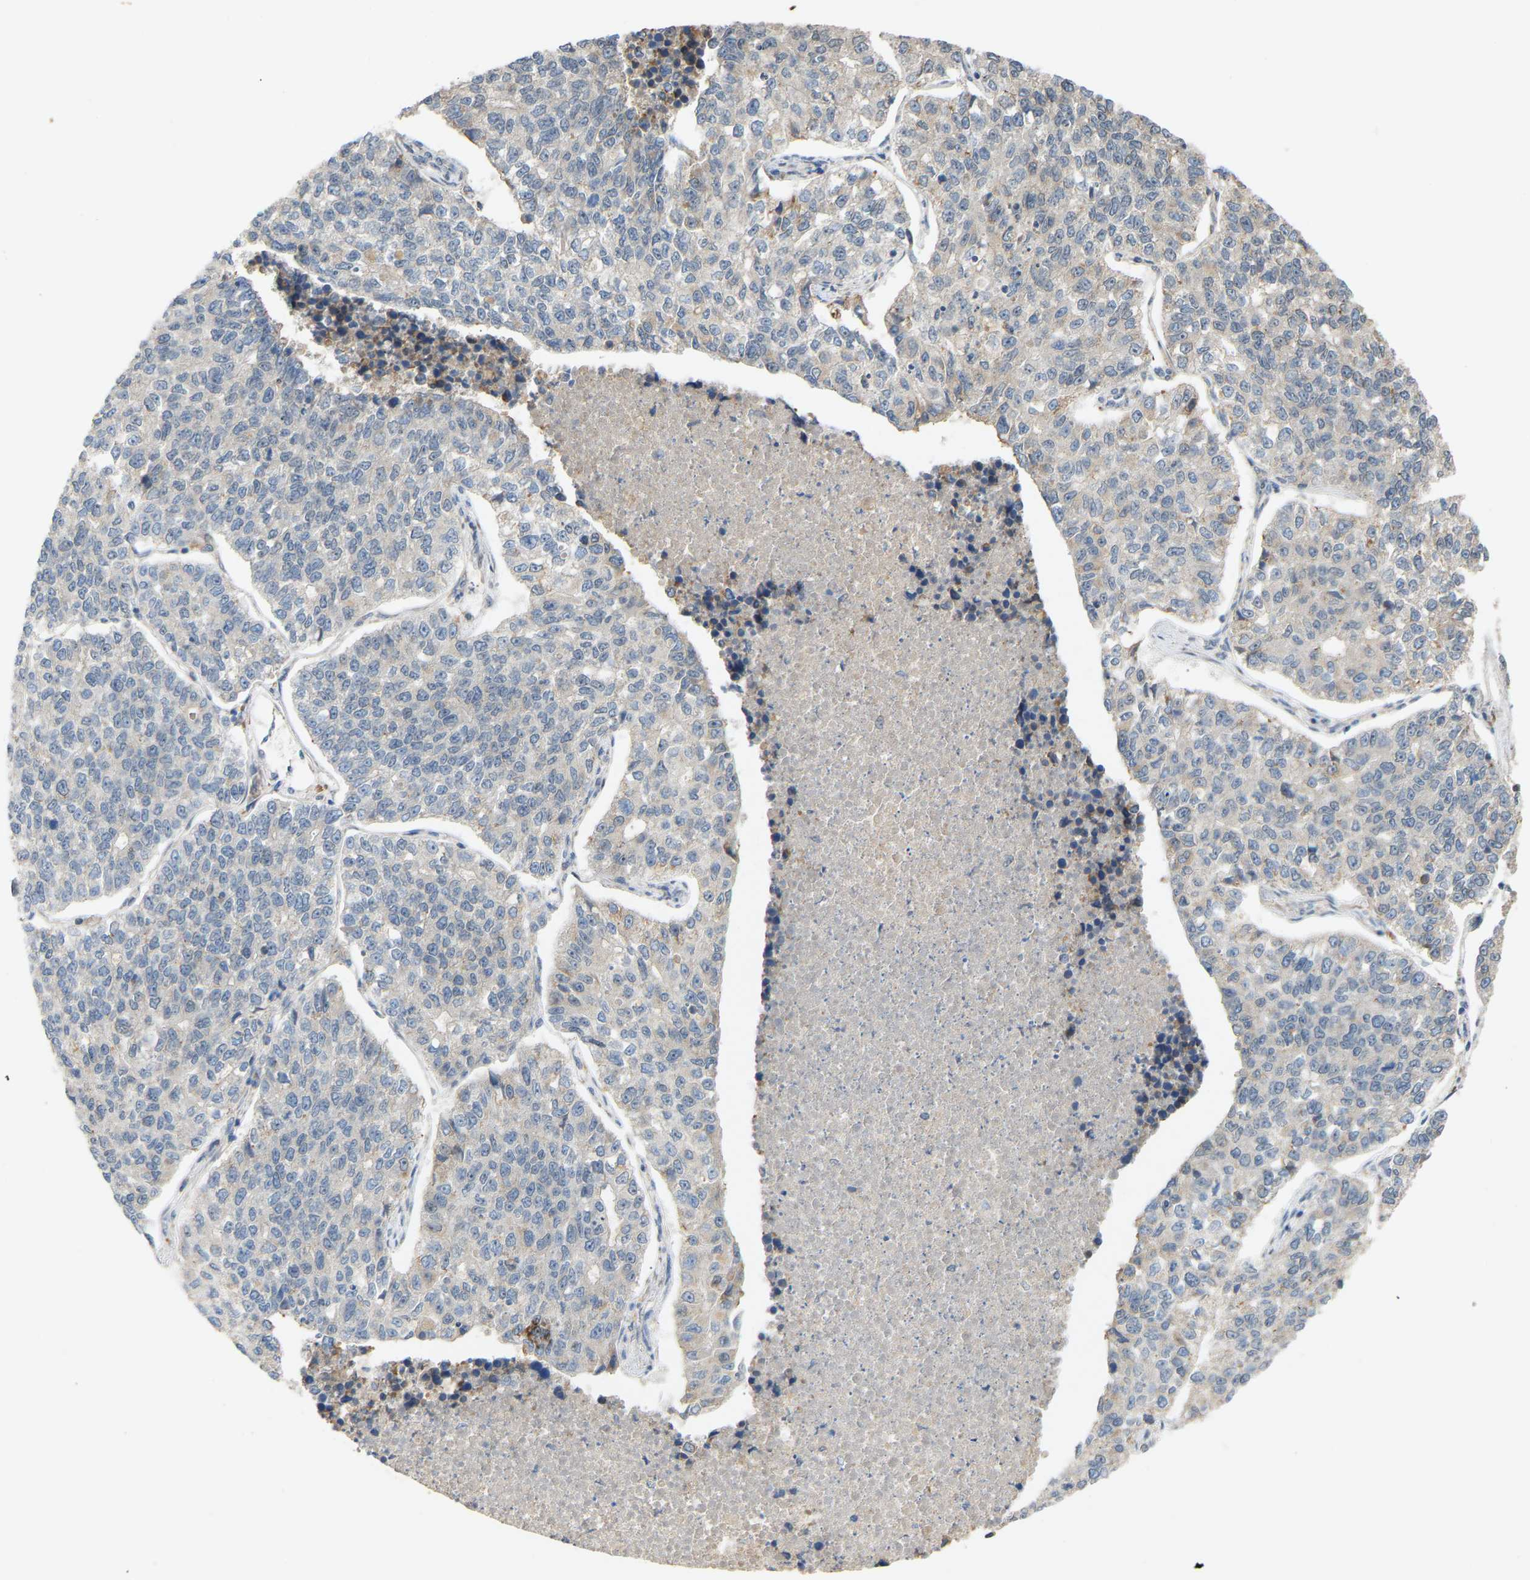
{"staining": {"intensity": "negative", "quantity": "none", "location": "none"}, "tissue": "lung cancer", "cell_type": "Tumor cells", "image_type": "cancer", "snomed": [{"axis": "morphology", "description": "Adenocarcinoma, NOS"}, {"axis": "topography", "description": "Lung"}], "caption": "A micrograph of lung cancer stained for a protein displays no brown staining in tumor cells.", "gene": "PTPN4", "patient": {"sex": "male", "age": 49}}